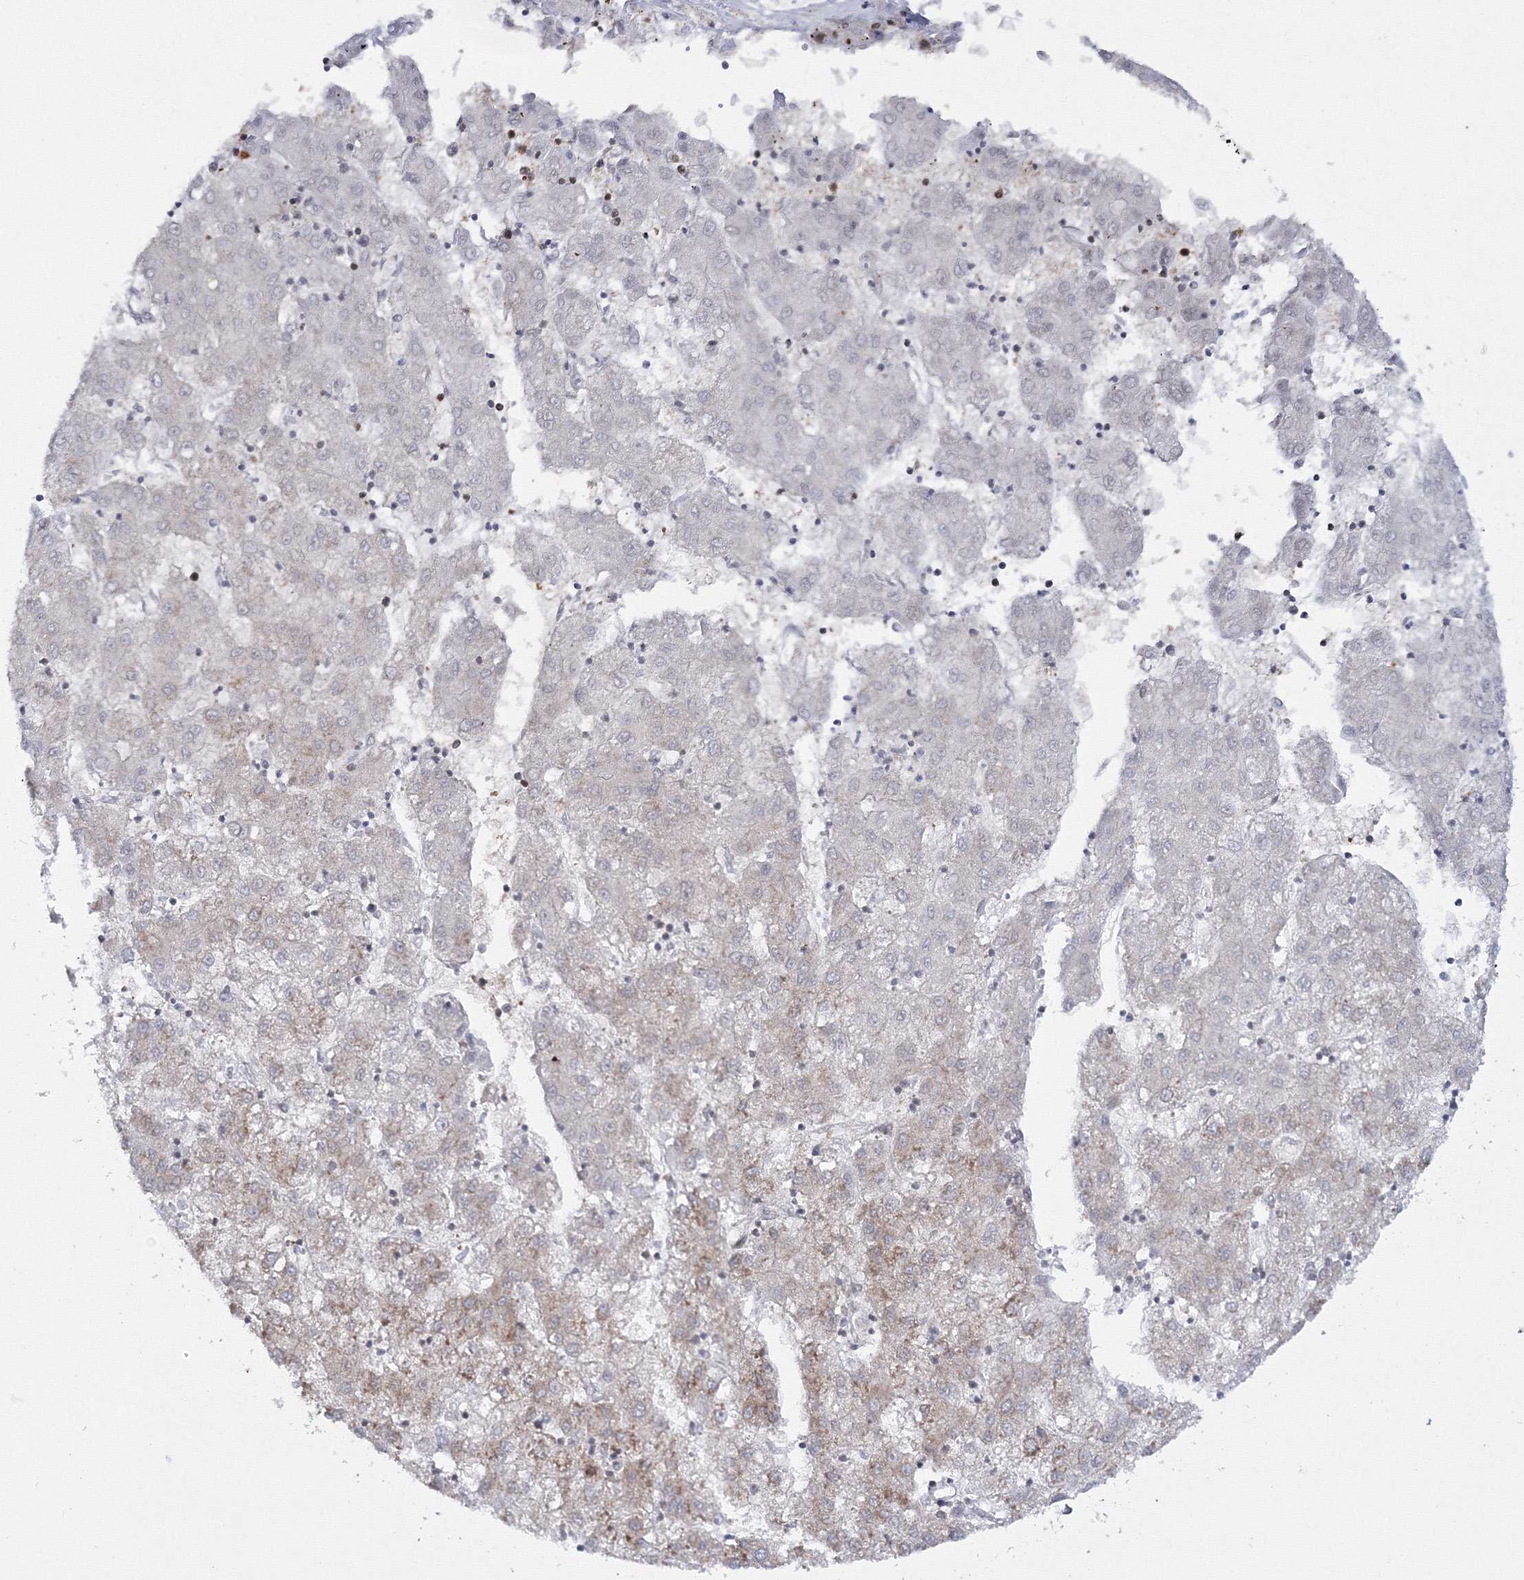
{"staining": {"intensity": "moderate", "quantity": "<25%", "location": "cytoplasmic/membranous"}, "tissue": "liver cancer", "cell_type": "Tumor cells", "image_type": "cancer", "snomed": [{"axis": "morphology", "description": "Carcinoma, Hepatocellular, NOS"}, {"axis": "topography", "description": "Liver"}], "caption": "The histopathology image exhibits immunohistochemical staining of hepatocellular carcinoma (liver). There is moderate cytoplasmic/membranous expression is appreciated in about <25% of tumor cells.", "gene": "HARS1", "patient": {"sex": "male", "age": 72}}